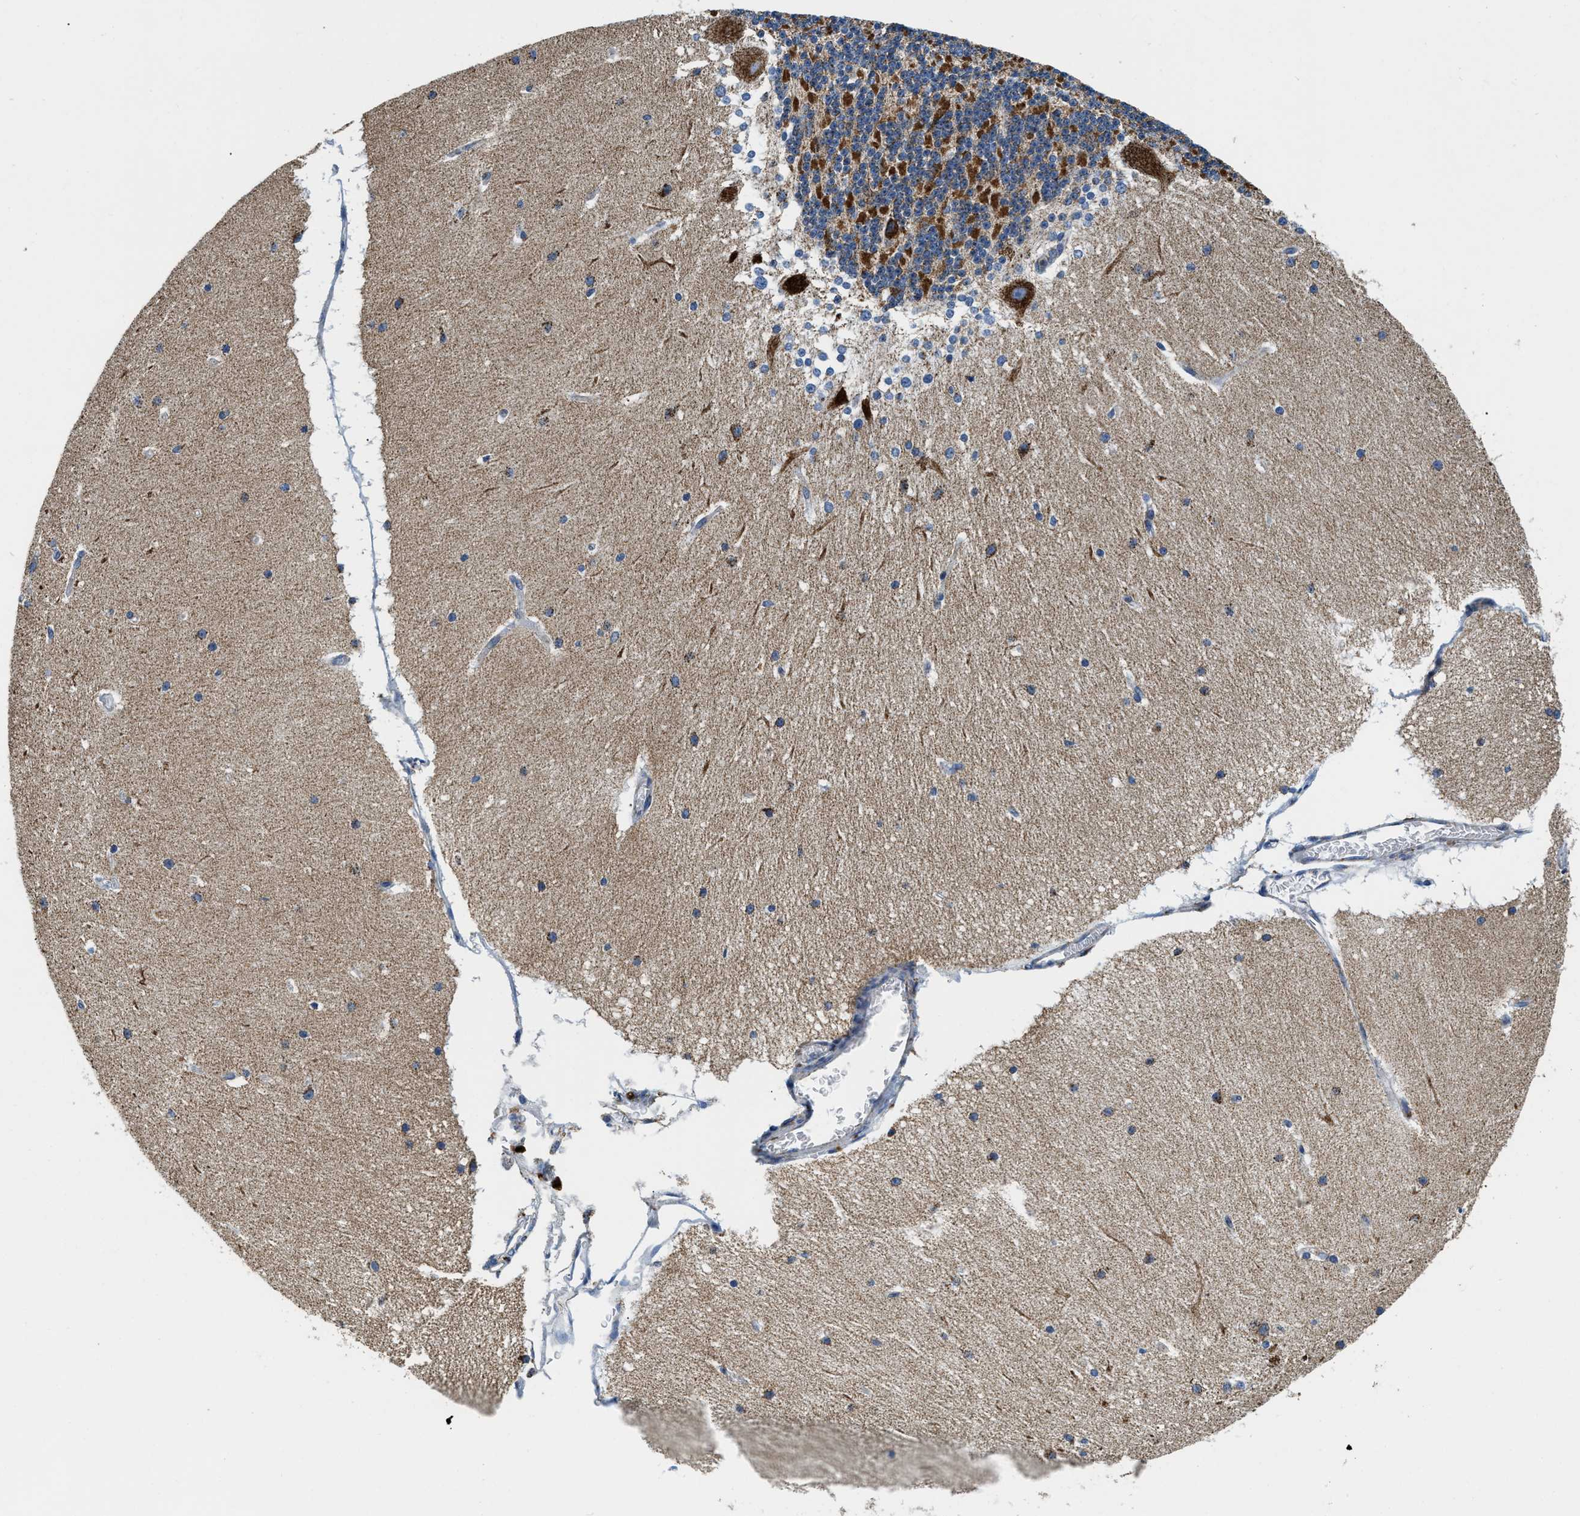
{"staining": {"intensity": "strong", "quantity": "25%-75%", "location": "cytoplasmic/membranous"}, "tissue": "cerebellum", "cell_type": "Cells in granular layer", "image_type": "normal", "snomed": [{"axis": "morphology", "description": "Normal tissue, NOS"}, {"axis": "topography", "description": "Cerebellum"}], "caption": "Cells in granular layer demonstrate strong cytoplasmic/membranous staining in about 25%-75% of cells in benign cerebellum.", "gene": "SFXN1", "patient": {"sex": "female", "age": 19}}